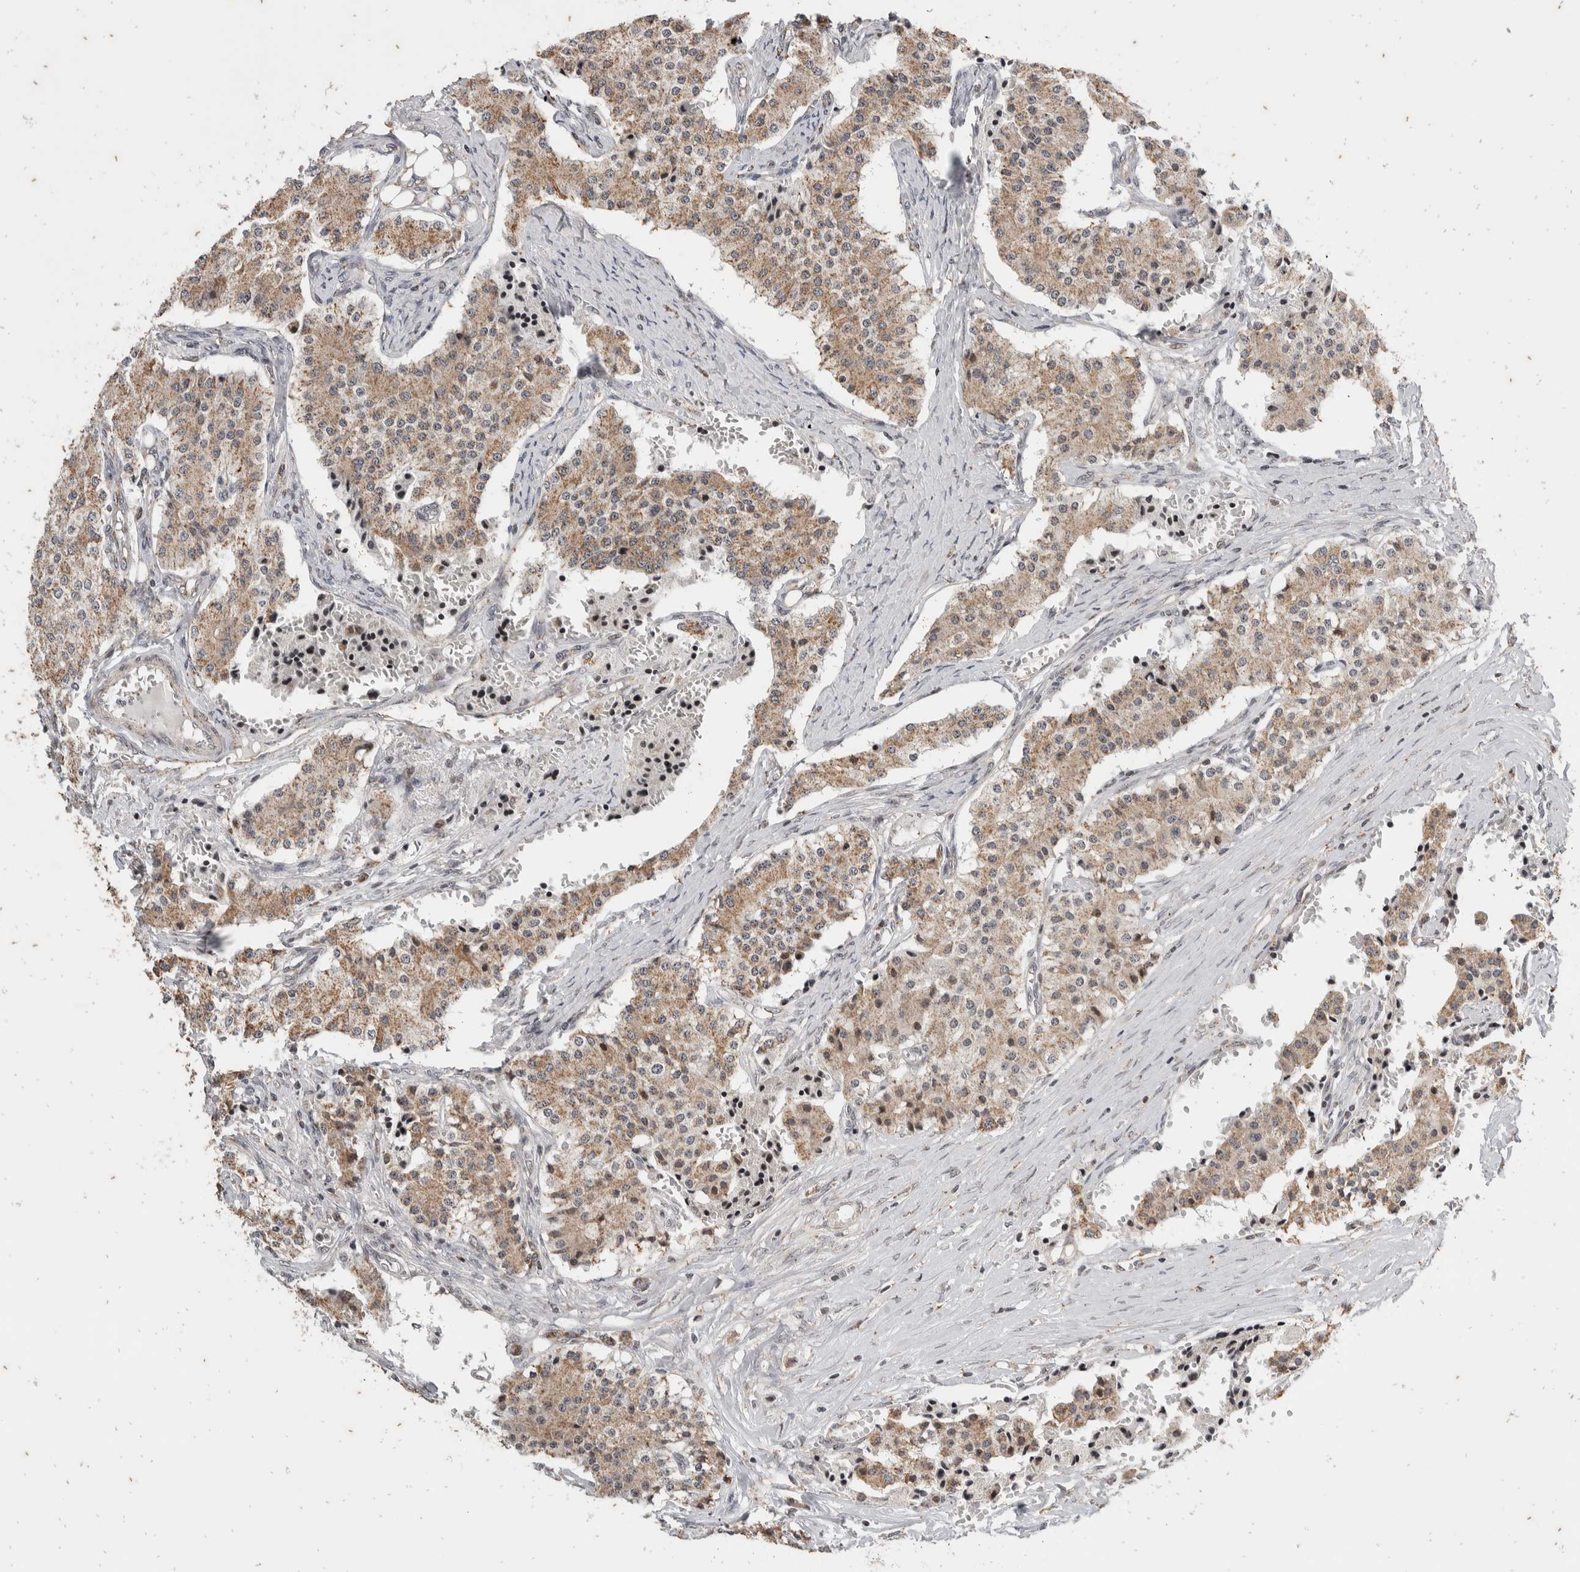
{"staining": {"intensity": "weak", "quantity": ">75%", "location": "cytoplasmic/membranous"}, "tissue": "carcinoid", "cell_type": "Tumor cells", "image_type": "cancer", "snomed": [{"axis": "morphology", "description": "Carcinoid, malignant, NOS"}, {"axis": "topography", "description": "Colon"}], "caption": "Weak cytoplasmic/membranous staining is identified in approximately >75% of tumor cells in carcinoid (malignant).", "gene": "ATXN7L1", "patient": {"sex": "female", "age": 52}}